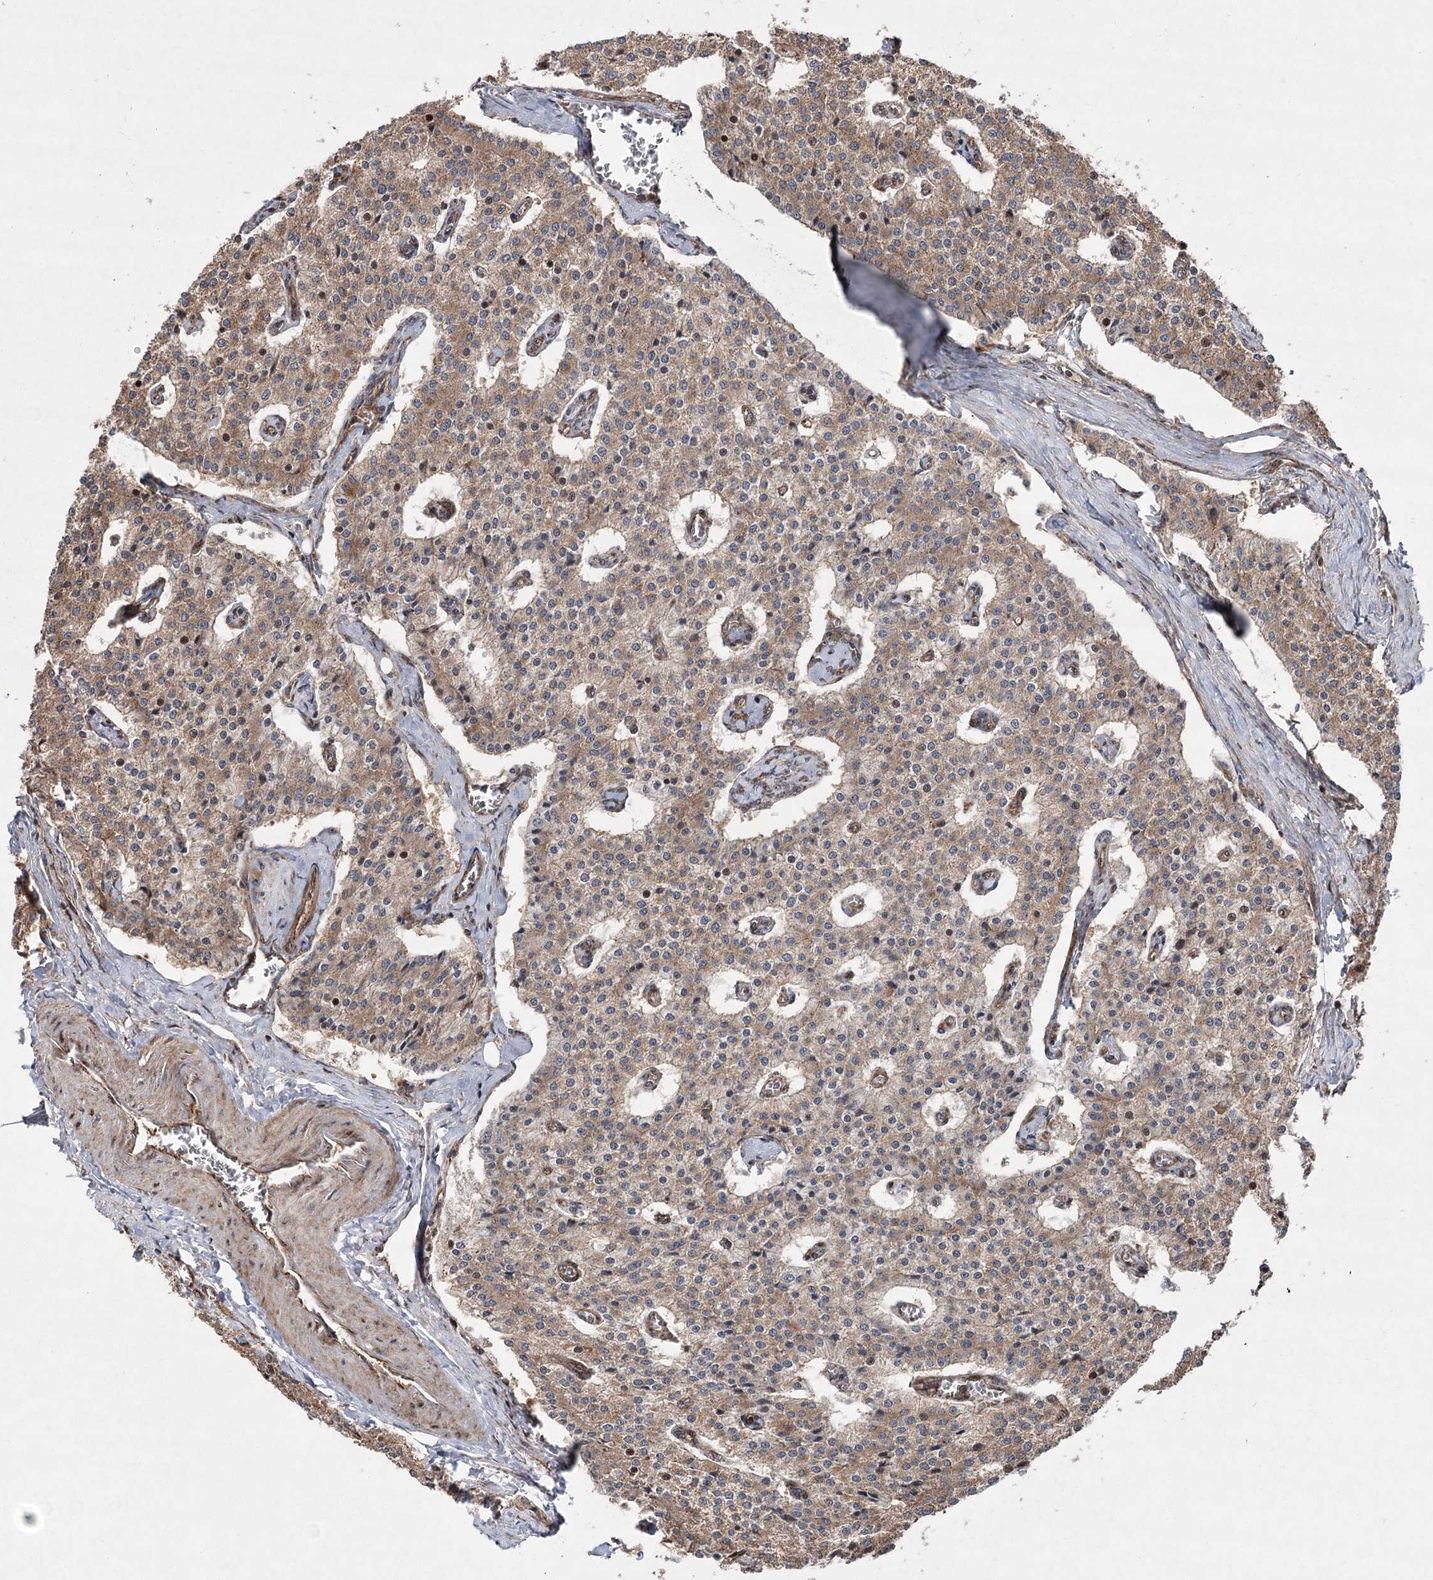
{"staining": {"intensity": "weak", "quantity": ">75%", "location": "cytoplasmic/membranous"}, "tissue": "carcinoid", "cell_type": "Tumor cells", "image_type": "cancer", "snomed": [{"axis": "morphology", "description": "Carcinoid, malignant, NOS"}, {"axis": "topography", "description": "Colon"}], "caption": "Protein expression analysis of malignant carcinoid shows weak cytoplasmic/membranous staining in about >75% of tumor cells.", "gene": "SERINC5", "patient": {"sex": "female", "age": 52}}